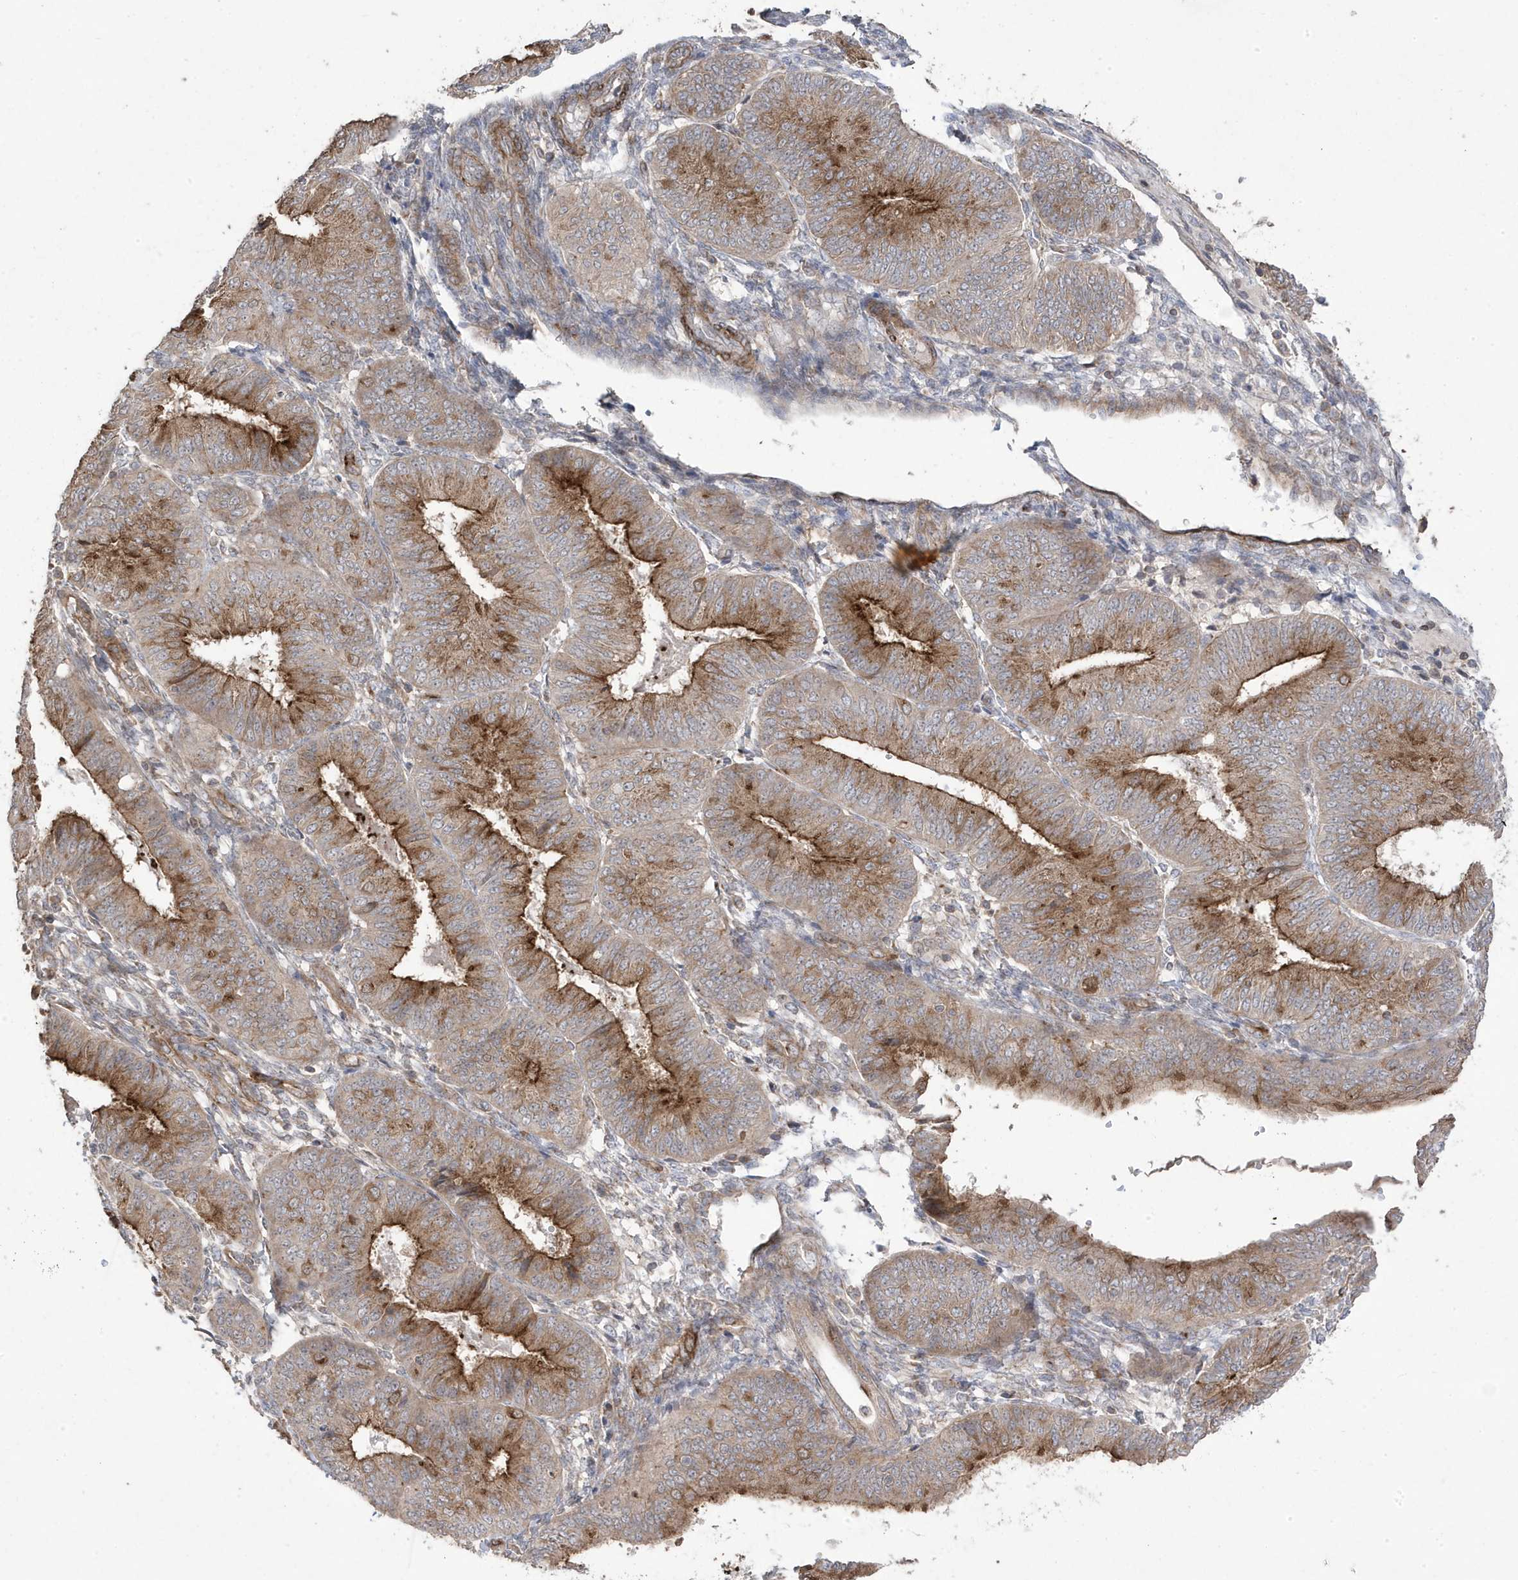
{"staining": {"intensity": "moderate", "quantity": "<25%", "location": "cytoplasmic/membranous"}, "tissue": "endometrial cancer", "cell_type": "Tumor cells", "image_type": "cancer", "snomed": [{"axis": "morphology", "description": "Adenocarcinoma, NOS"}, {"axis": "topography", "description": "Endometrium"}], "caption": "This is a micrograph of IHC staining of endometrial cancer (adenocarcinoma), which shows moderate staining in the cytoplasmic/membranous of tumor cells.", "gene": "CETN3", "patient": {"sex": "female", "age": 58}}